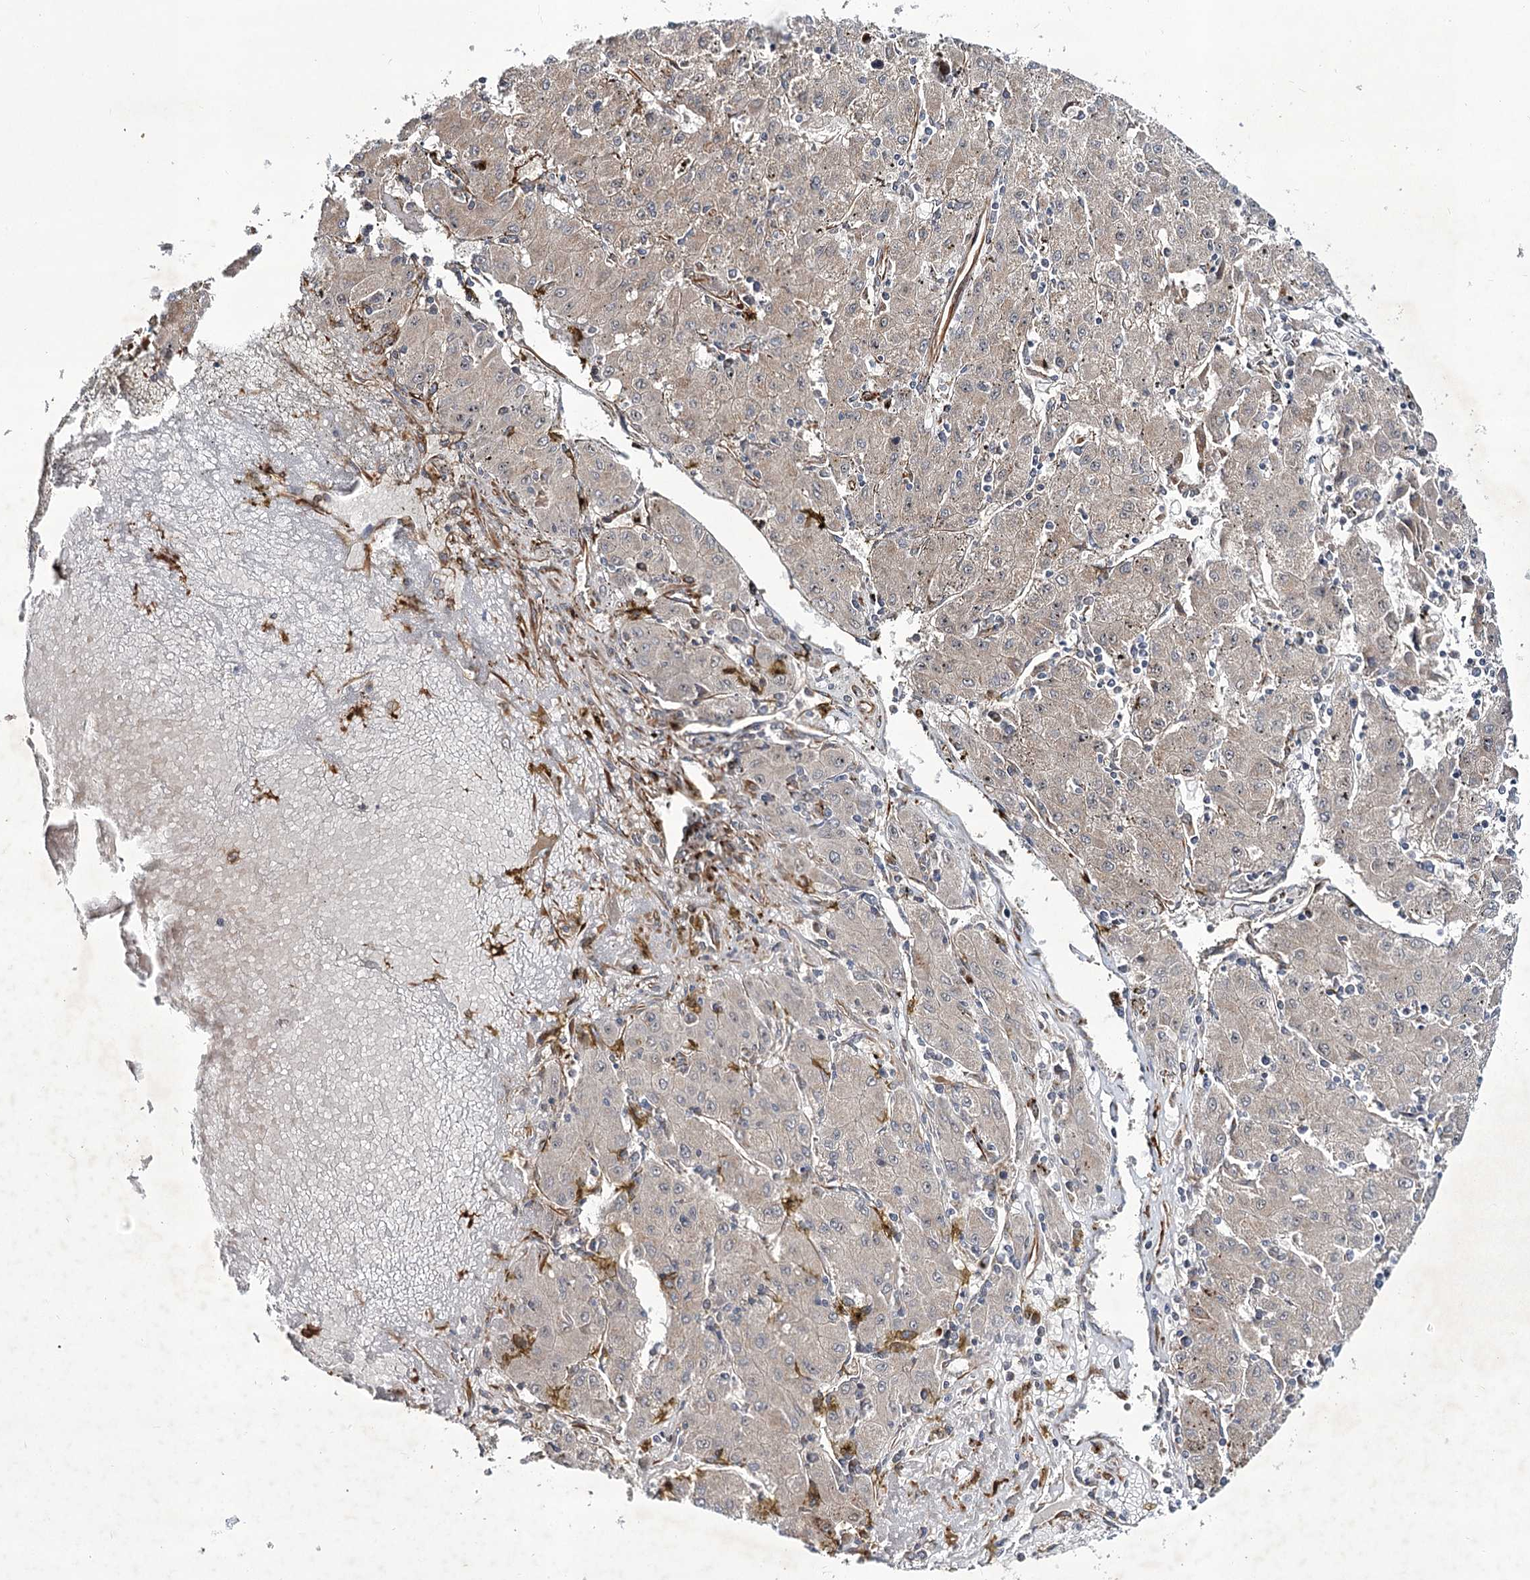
{"staining": {"intensity": "weak", "quantity": "<25%", "location": "cytoplasmic/membranous"}, "tissue": "liver cancer", "cell_type": "Tumor cells", "image_type": "cancer", "snomed": [{"axis": "morphology", "description": "Carcinoma, Hepatocellular, NOS"}, {"axis": "topography", "description": "Liver"}], "caption": "Immunohistochemical staining of liver cancer demonstrates no significant positivity in tumor cells. (DAB (3,3'-diaminobenzidine) immunohistochemistry (IHC), high magnification).", "gene": "DPEP2", "patient": {"sex": "male", "age": 72}}